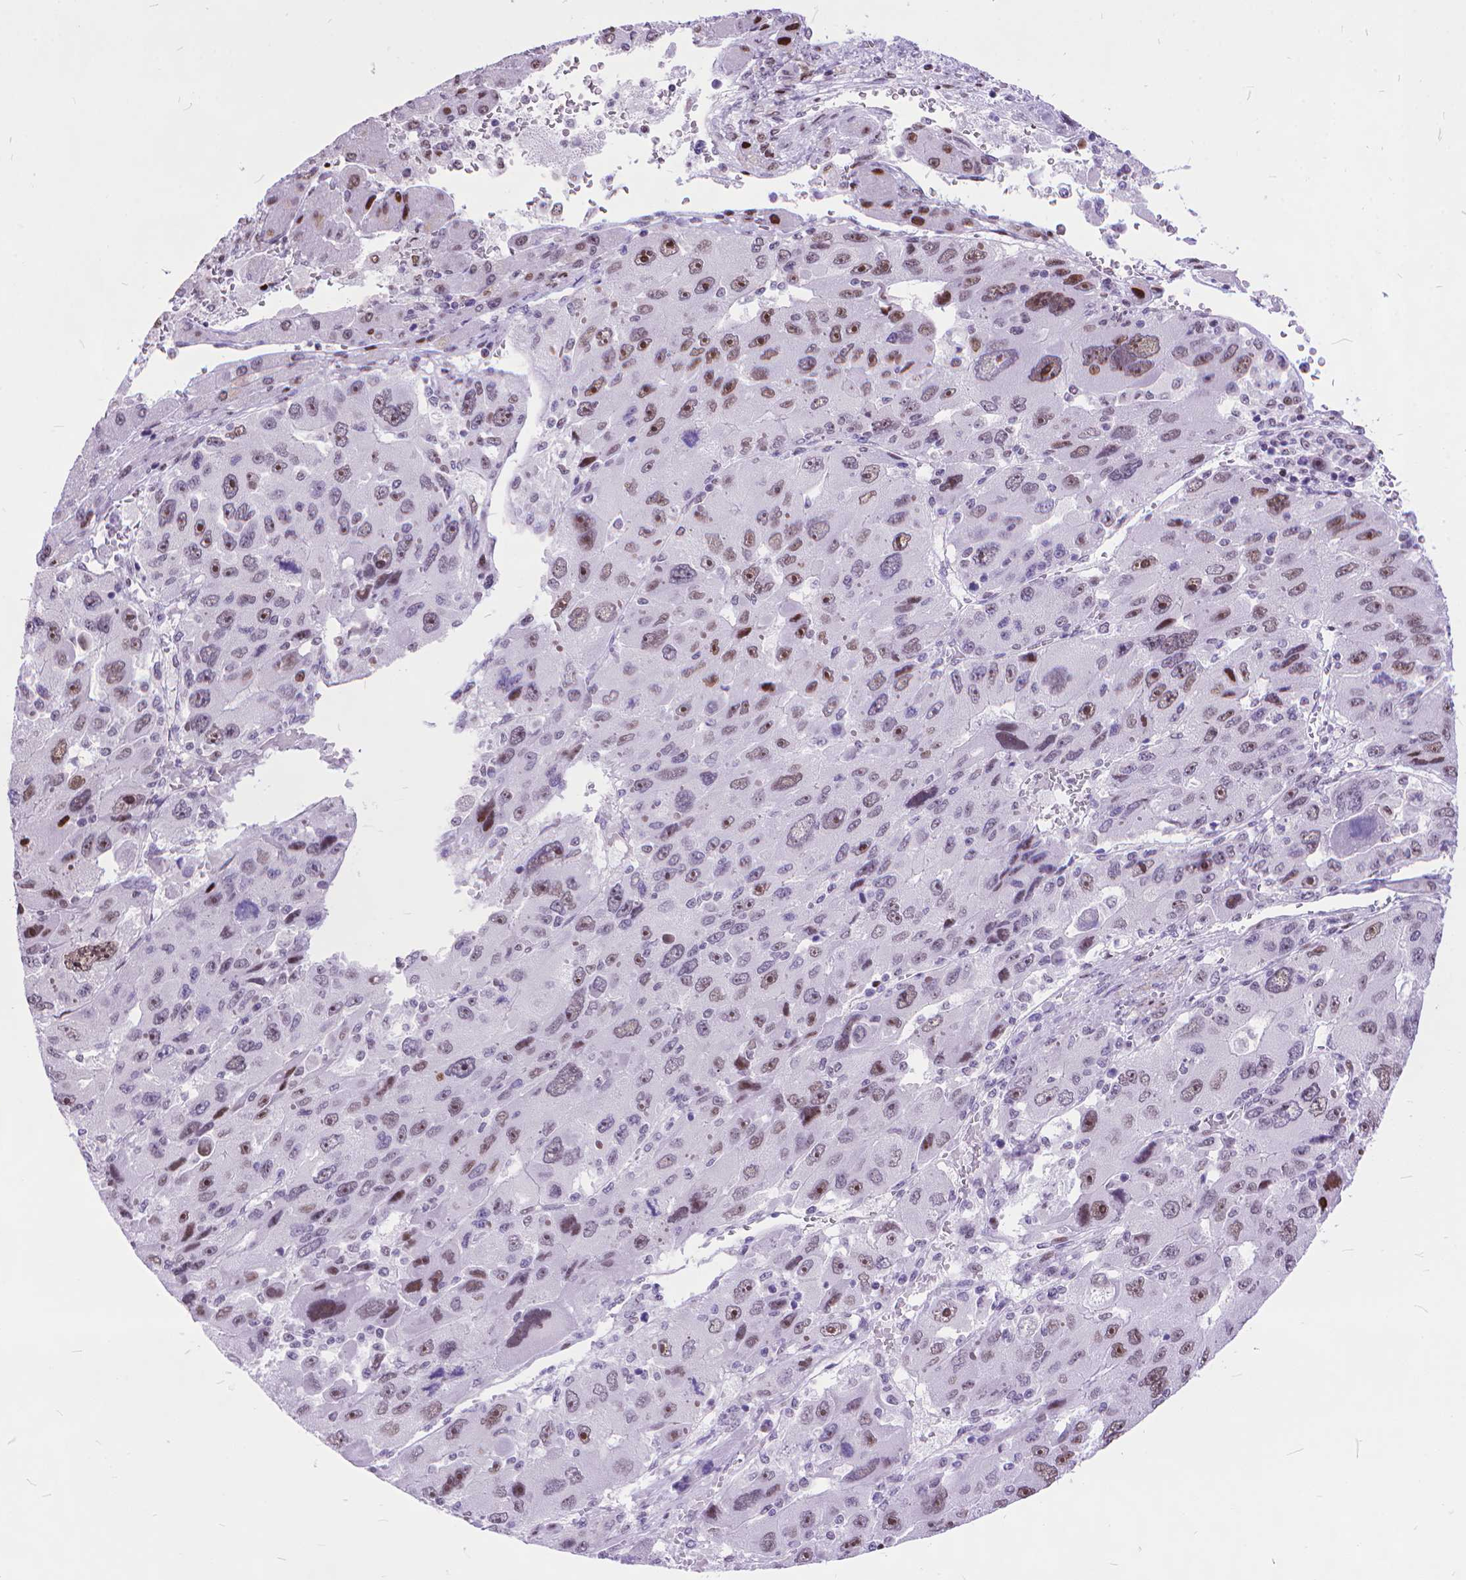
{"staining": {"intensity": "strong", "quantity": "<25%", "location": "nuclear"}, "tissue": "liver cancer", "cell_type": "Tumor cells", "image_type": "cancer", "snomed": [{"axis": "morphology", "description": "Carcinoma, Hepatocellular, NOS"}, {"axis": "topography", "description": "Liver"}], "caption": "The image reveals immunohistochemical staining of liver cancer. There is strong nuclear staining is appreciated in about <25% of tumor cells.", "gene": "POLE4", "patient": {"sex": "female", "age": 41}}